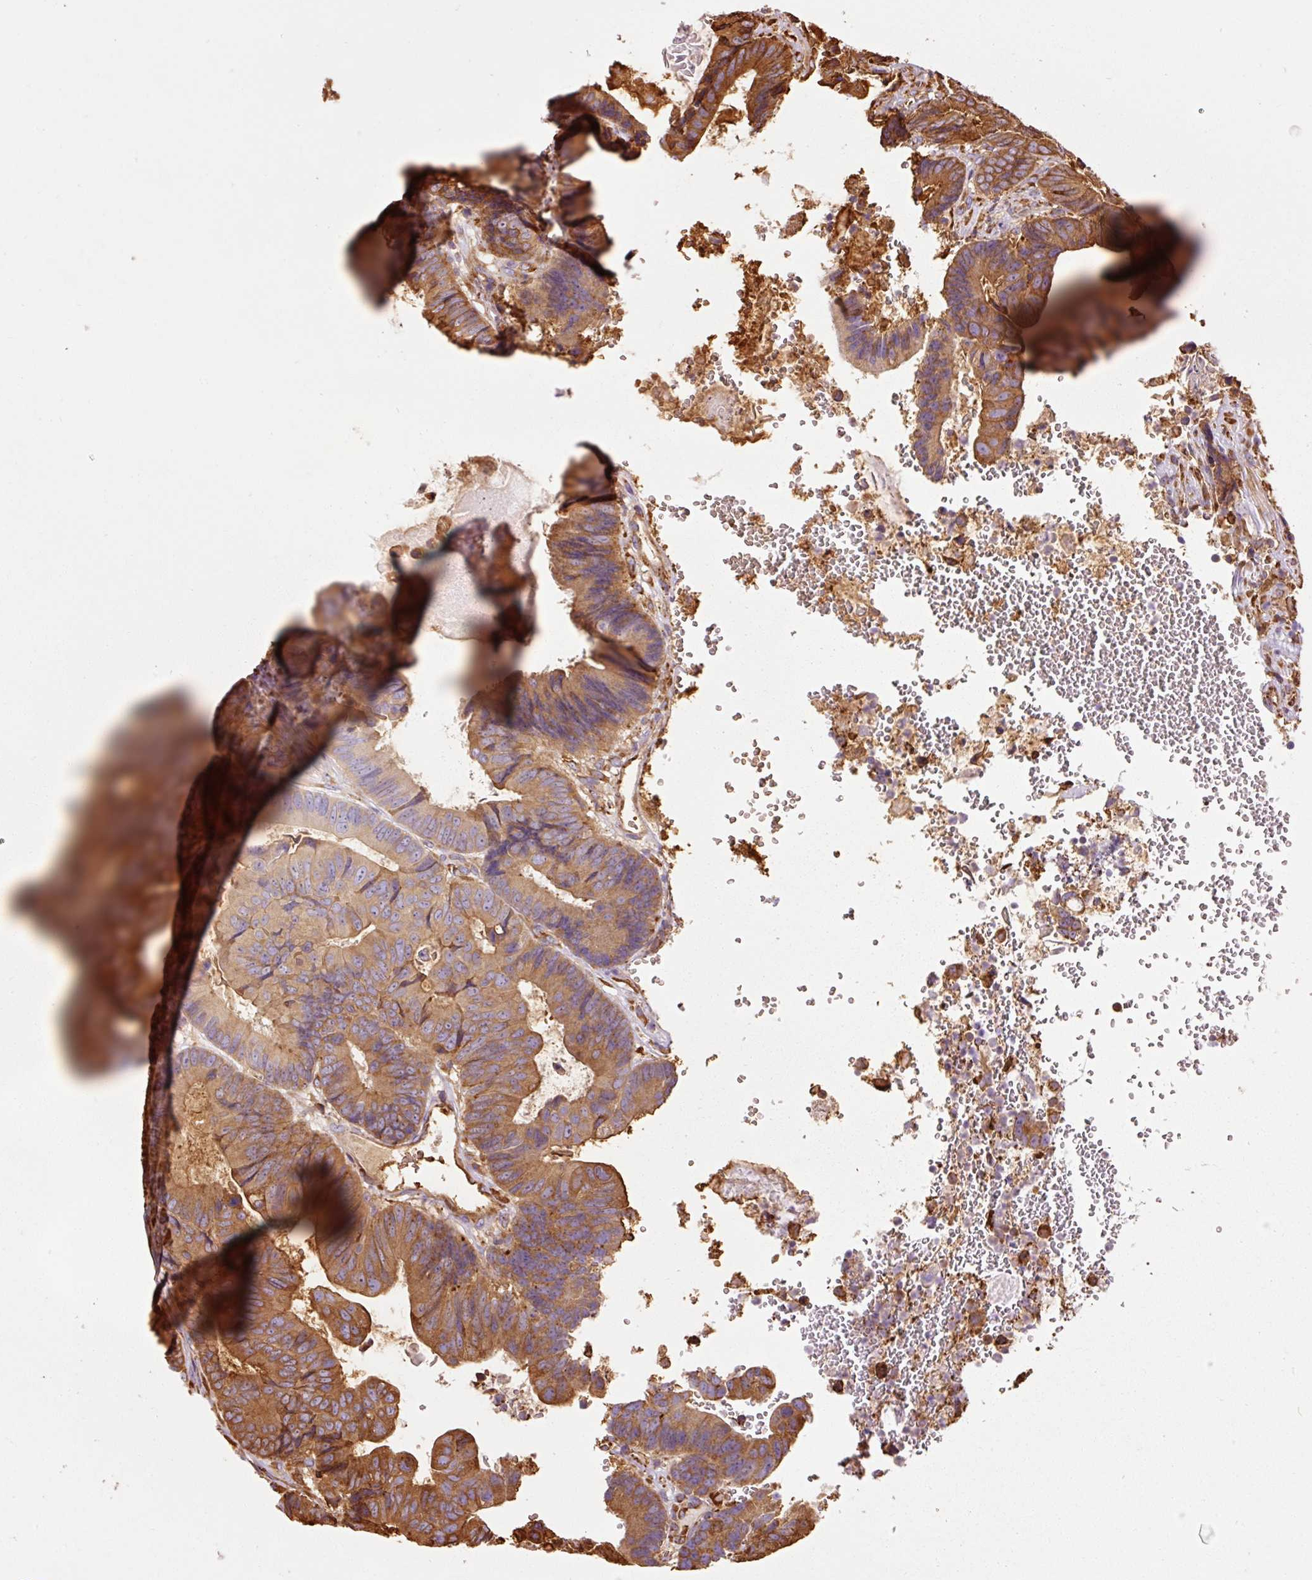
{"staining": {"intensity": "strong", "quantity": ">75%", "location": "cytoplasmic/membranous"}, "tissue": "colorectal cancer", "cell_type": "Tumor cells", "image_type": "cancer", "snomed": [{"axis": "morphology", "description": "Adenocarcinoma, NOS"}, {"axis": "topography", "description": "Colon"}], "caption": "This histopathology image displays IHC staining of colorectal adenocarcinoma, with high strong cytoplasmic/membranous expression in approximately >75% of tumor cells.", "gene": "KLC1", "patient": {"sex": "male", "age": 85}}